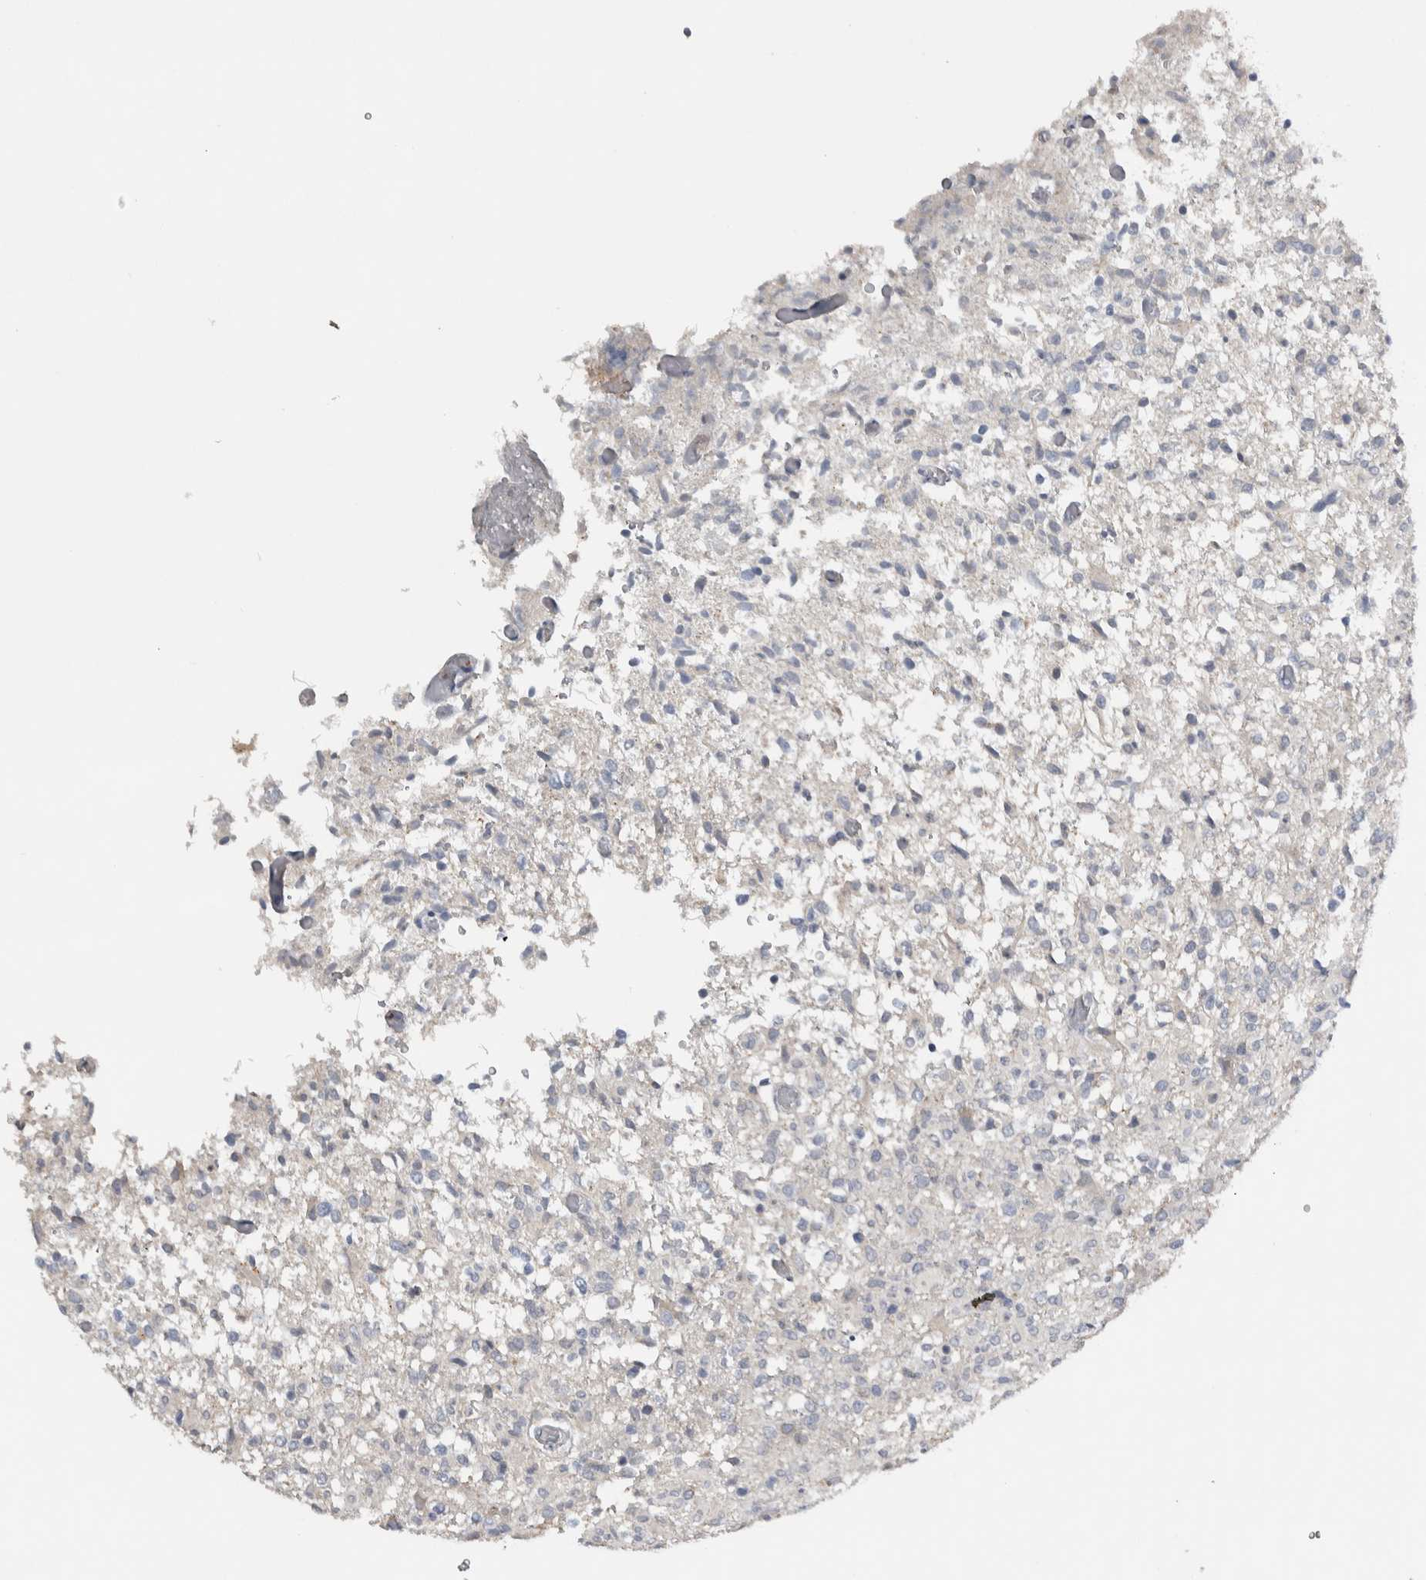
{"staining": {"intensity": "negative", "quantity": "none", "location": "none"}, "tissue": "glioma", "cell_type": "Tumor cells", "image_type": "cancer", "snomed": [{"axis": "morphology", "description": "Glioma, malignant, High grade"}, {"axis": "topography", "description": "Brain"}], "caption": "Immunohistochemical staining of human glioma shows no significant expression in tumor cells.", "gene": "EIF3H", "patient": {"sex": "female", "age": 57}}